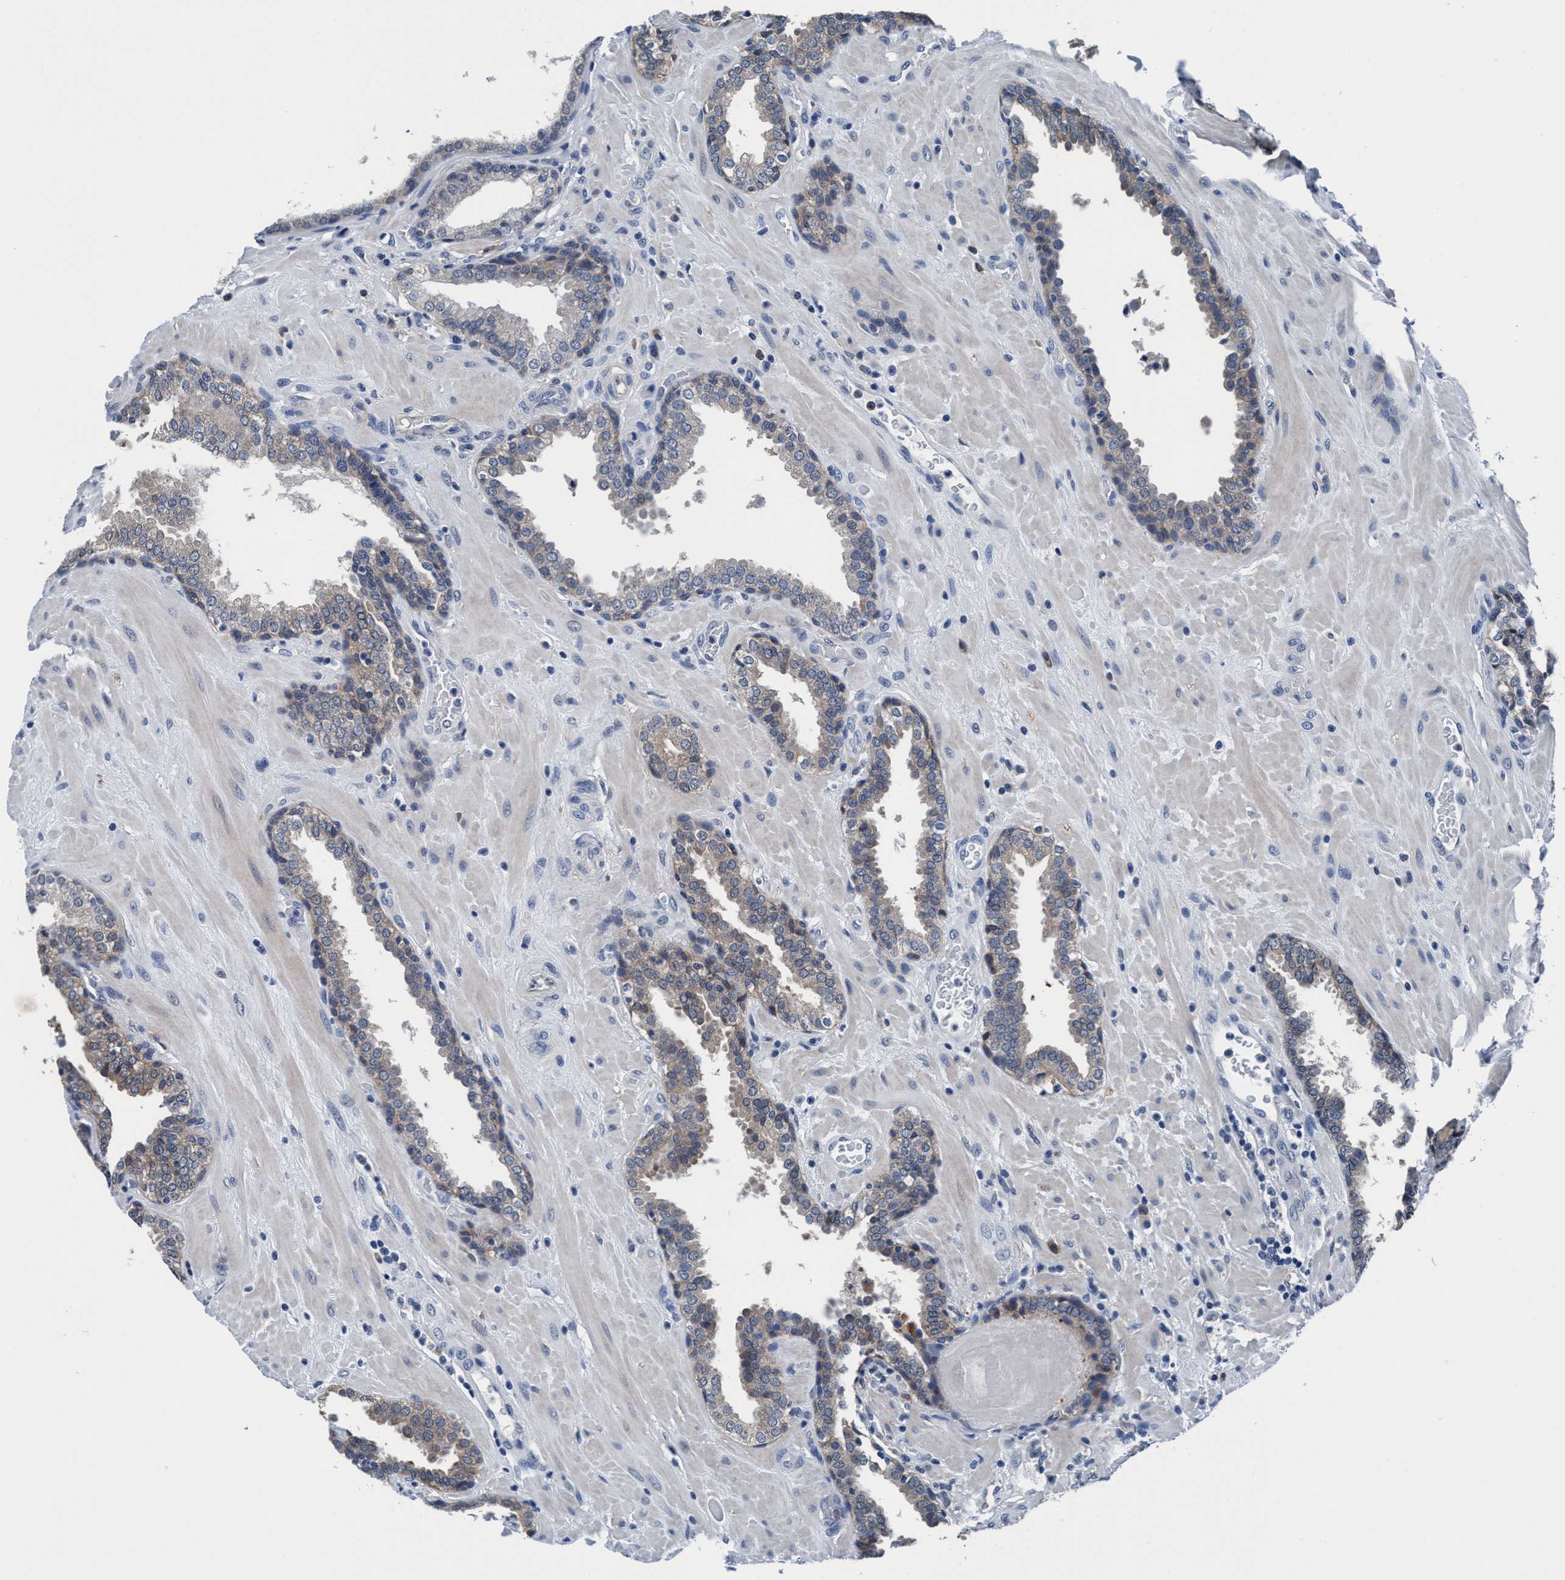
{"staining": {"intensity": "weak", "quantity": "<25%", "location": "cytoplasmic/membranous"}, "tissue": "prostate", "cell_type": "Glandular cells", "image_type": "normal", "snomed": [{"axis": "morphology", "description": "Normal tissue, NOS"}, {"axis": "topography", "description": "Prostate"}], "caption": "Glandular cells show no significant protein positivity in unremarkable prostate. (Stains: DAB (3,3'-diaminobenzidine) immunohistochemistry (IHC) with hematoxylin counter stain, Microscopy: brightfield microscopy at high magnification).", "gene": "TMEM94", "patient": {"sex": "male", "age": 51}}